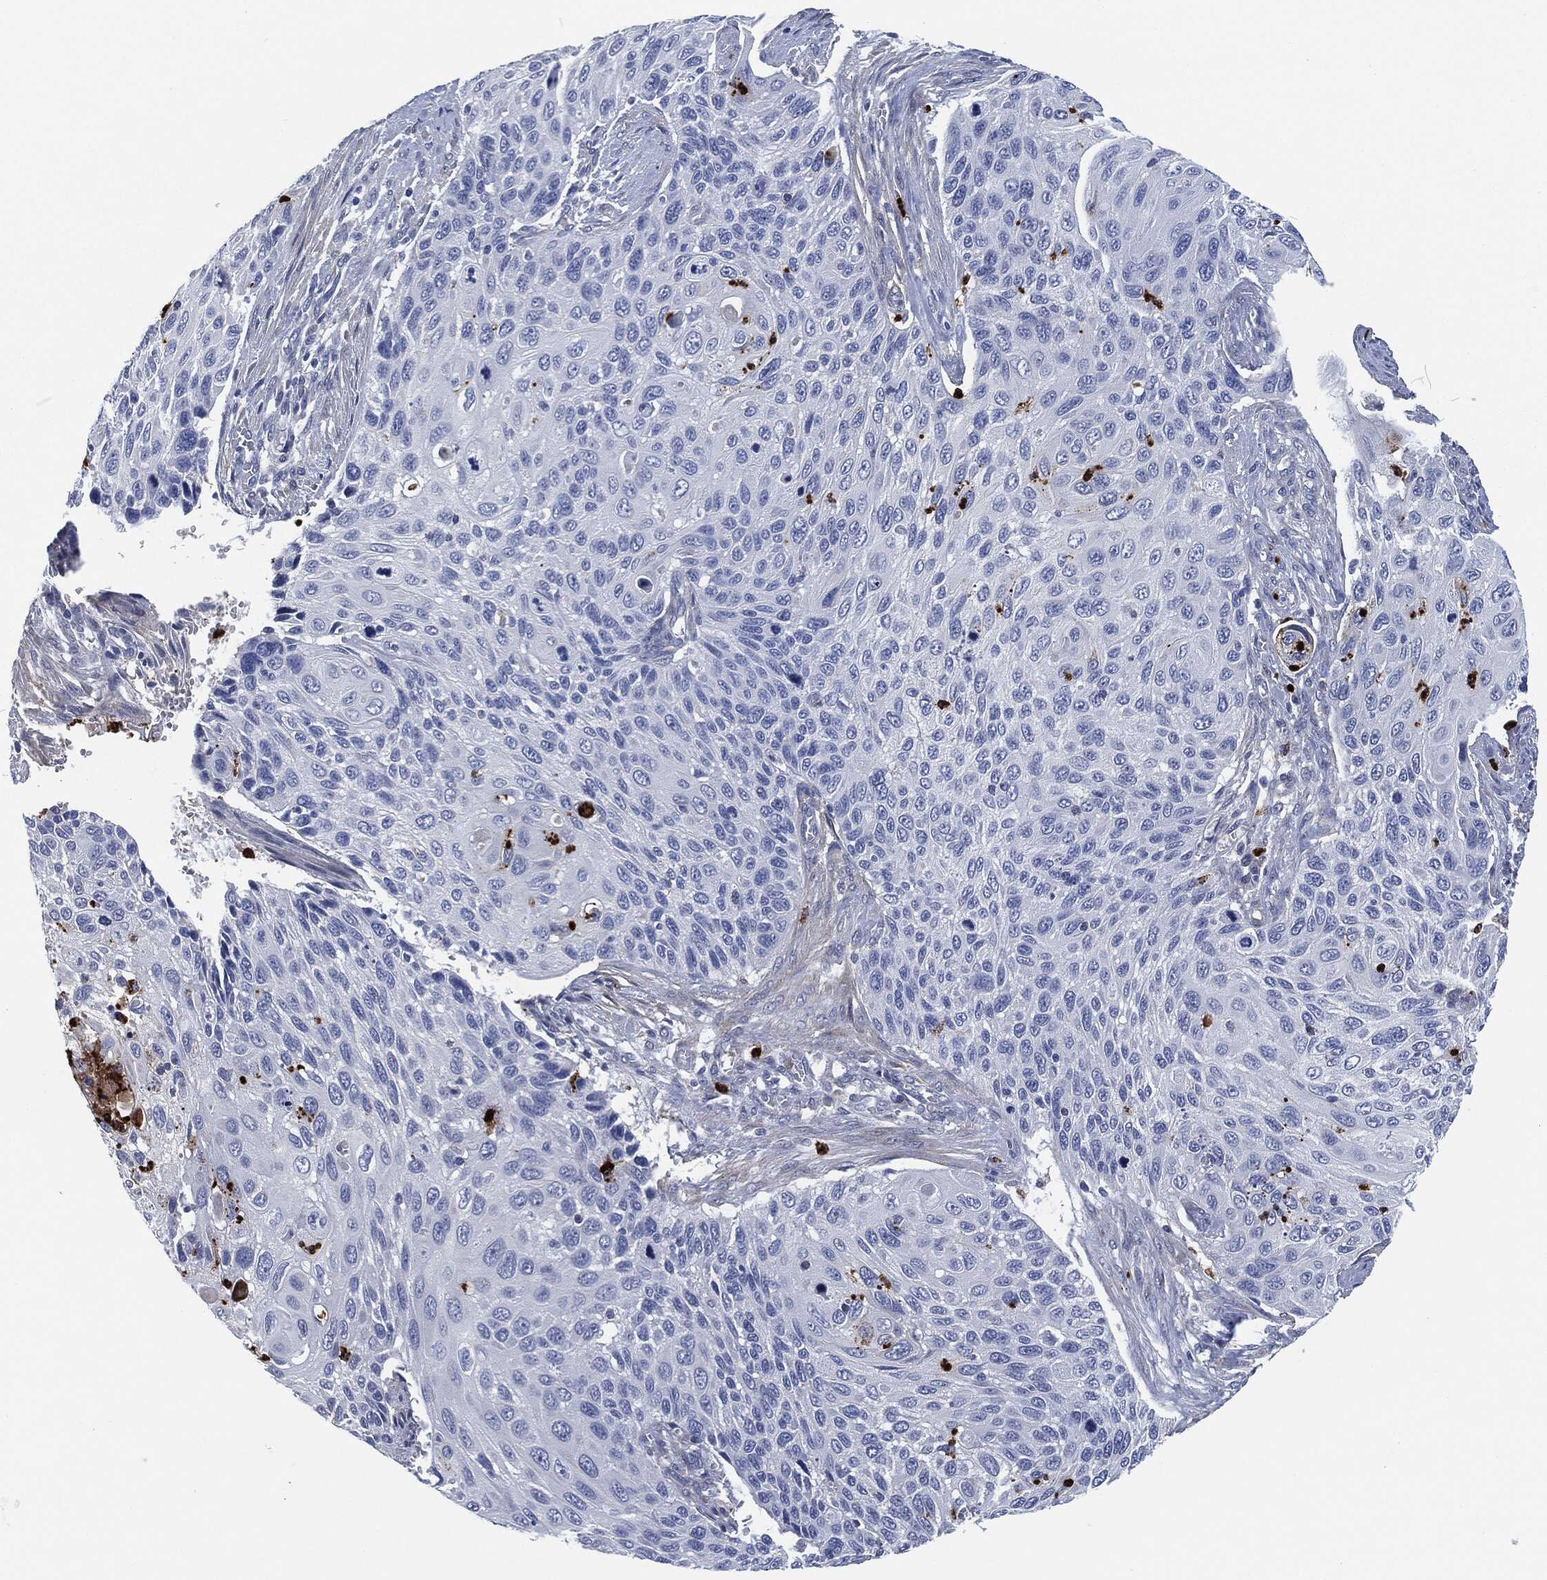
{"staining": {"intensity": "negative", "quantity": "none", "location": "none"}, "tissue": "cervical cancer", "cell_type": "Tumor cells", "image_type": "cancer", "snomed": [{"axis": "morphology", "description": "Squamous cell carcinoma, NOS"}, {"axis": "topography", "description": "Cervix"}], "caption": "This is an immunohistochemistry (IHC) histopathology image of human squamous cell carcinoma (cervical). There is no expression in tumor cells.", "gene": "MPO", "patient": {"sex": "female", "age": 70}}